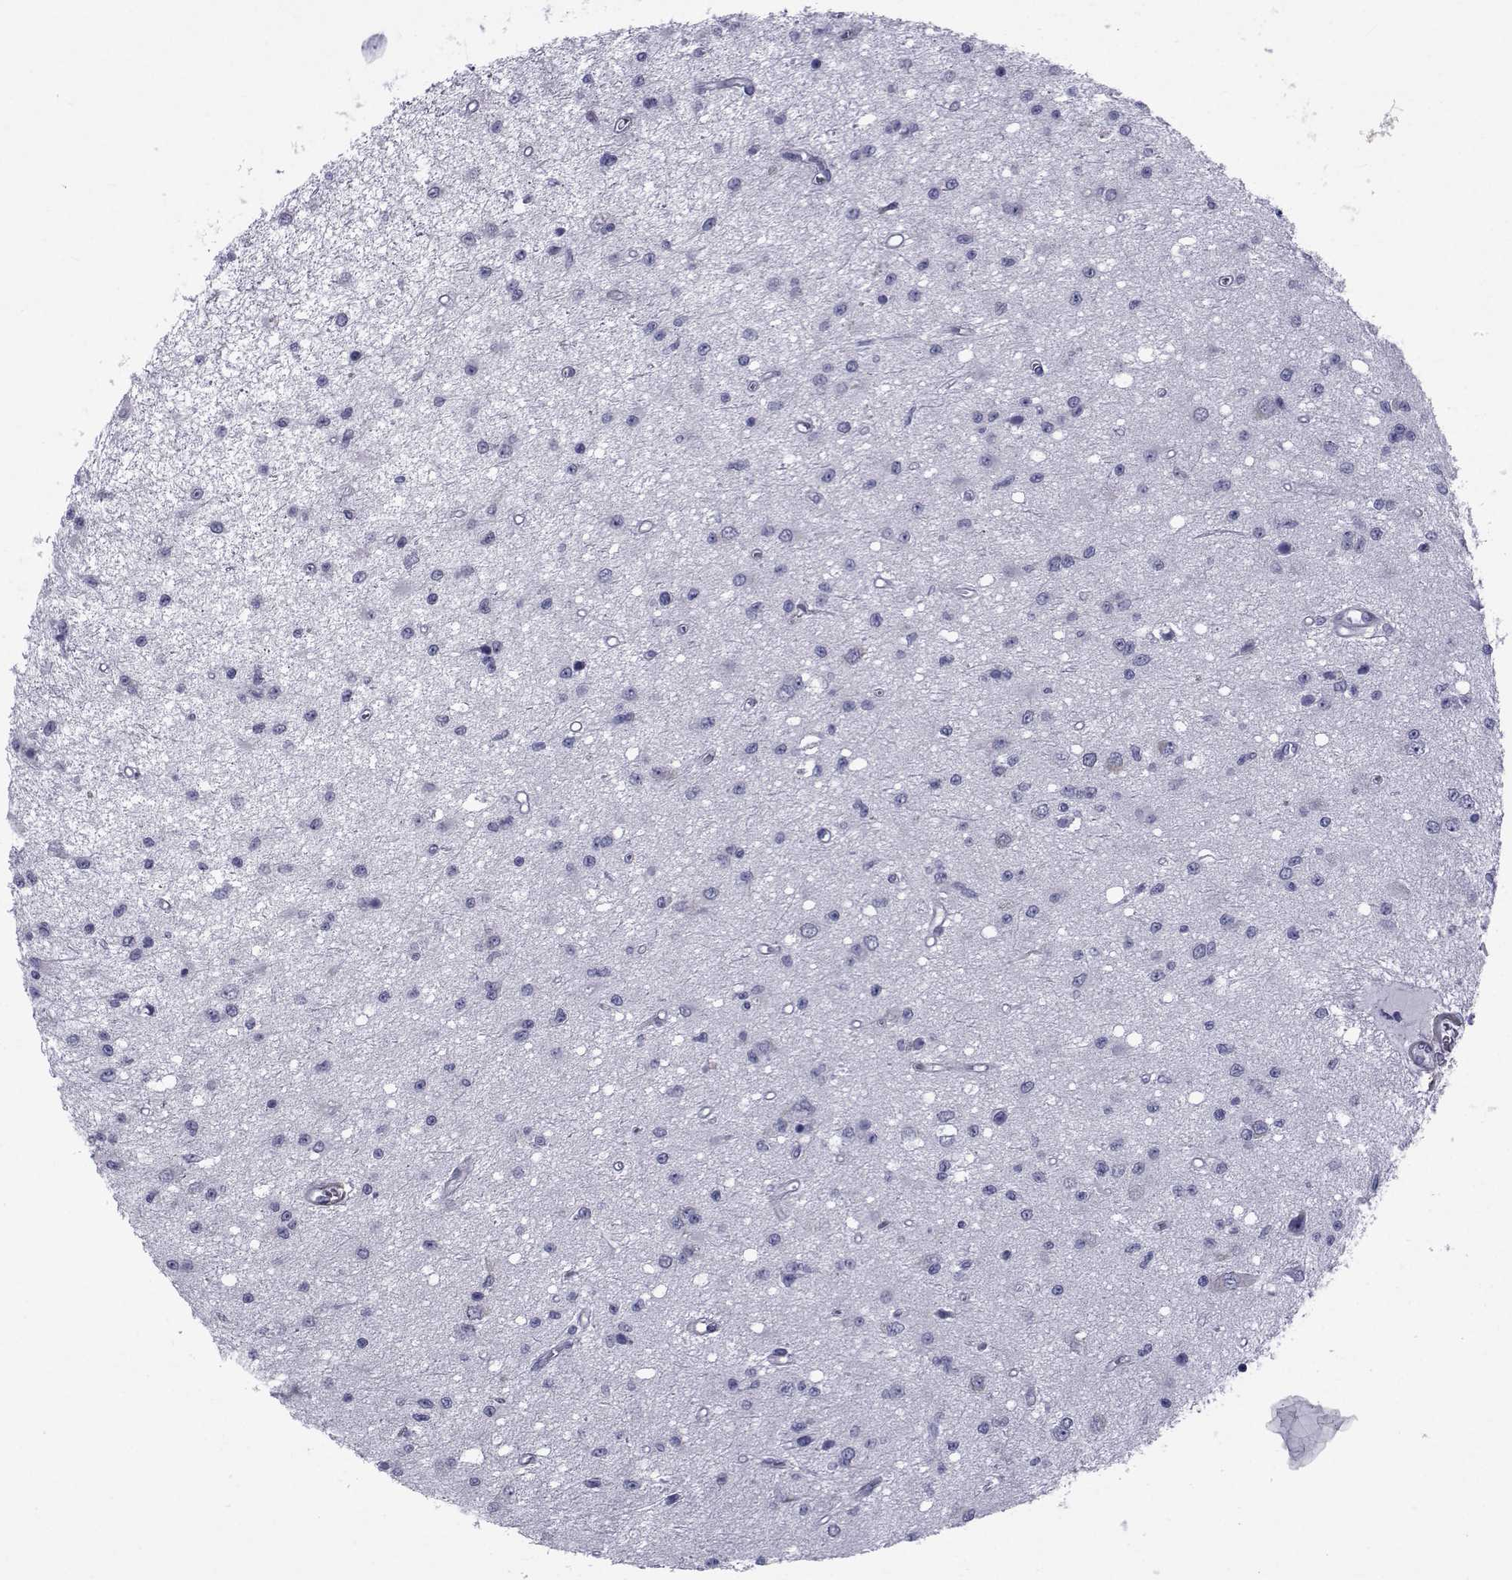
{"staining": {"intensity": "negative", "quantity": "none", "location": "none"}, "tissue": "glioma", "cell_type": "Tumor cells", "image_type": "cancer", "snomed": [{"axis": "morphology", "description": "Glioma, malignant, Low grade"}, {"axis": "topography", "description": "Brain"}], "caption": "DAB (3,3'-diaminobenzidine) immunohistochemical staining of human malignant glioma (low-grade) shows no significant expression in tumor cells.", "gene": "GKAP1", "patient": {"sex": "female", "age": 45}}